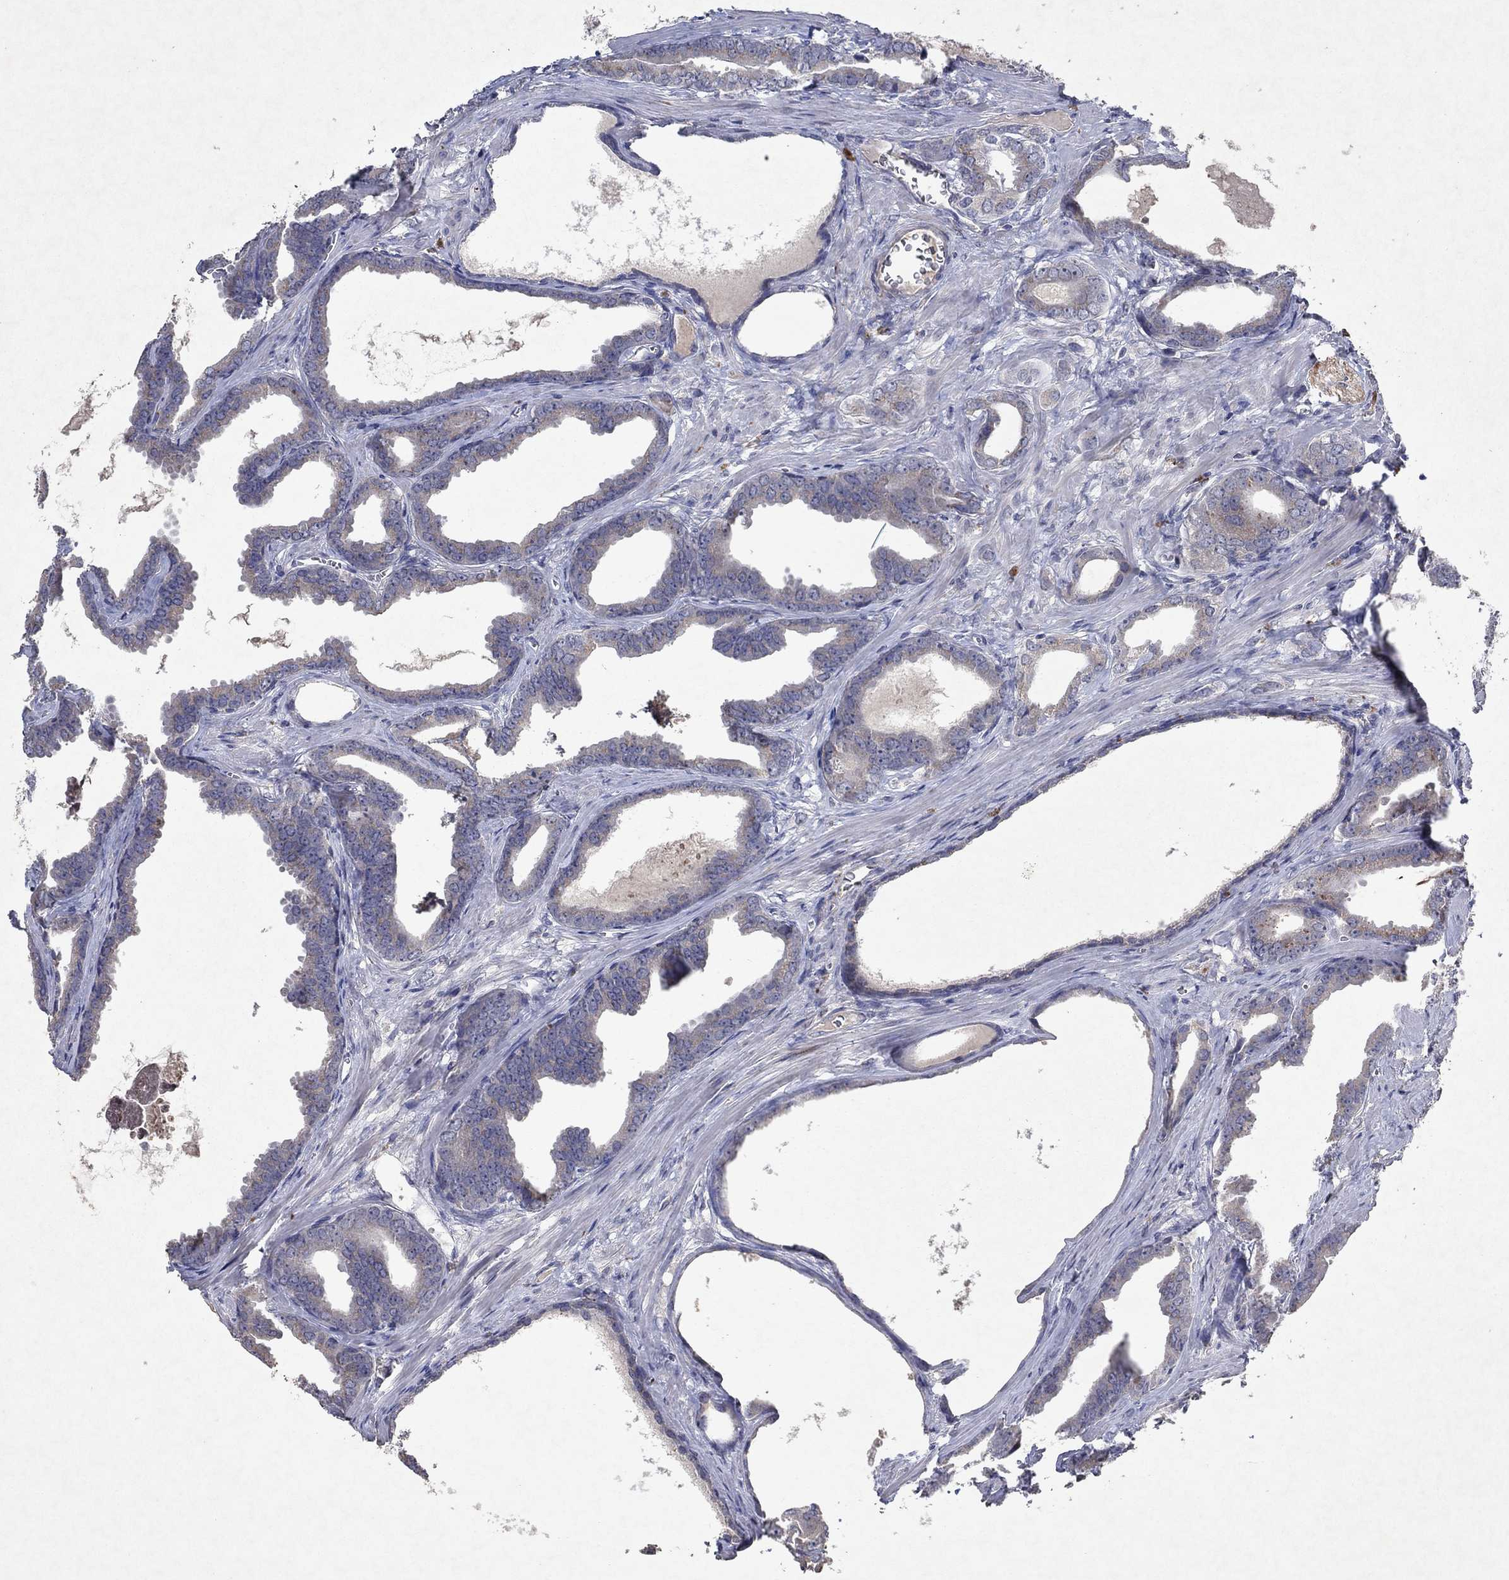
{"staining": {"intensity": "negative", "quantity": "none", "location": "none"}, "tissue": "prostate cancer", "cell_type": "Tumor cells", "image_type": "cancer", "snomed": [{"axis": "morphology", "description": "Adenocarcinoma, NOS"}, {"axis": "topography", "description": "Prostate"}], "caption": "This micrograph is of prostate cancer (adenocarcinoma) stained with immunohistochemistry to label a protein in brown with the nuclei are counter-stained blue. There is no positivity in tumor cells.", "gene": "FRG1", "patient": {"sex": "male", "age": 66}}